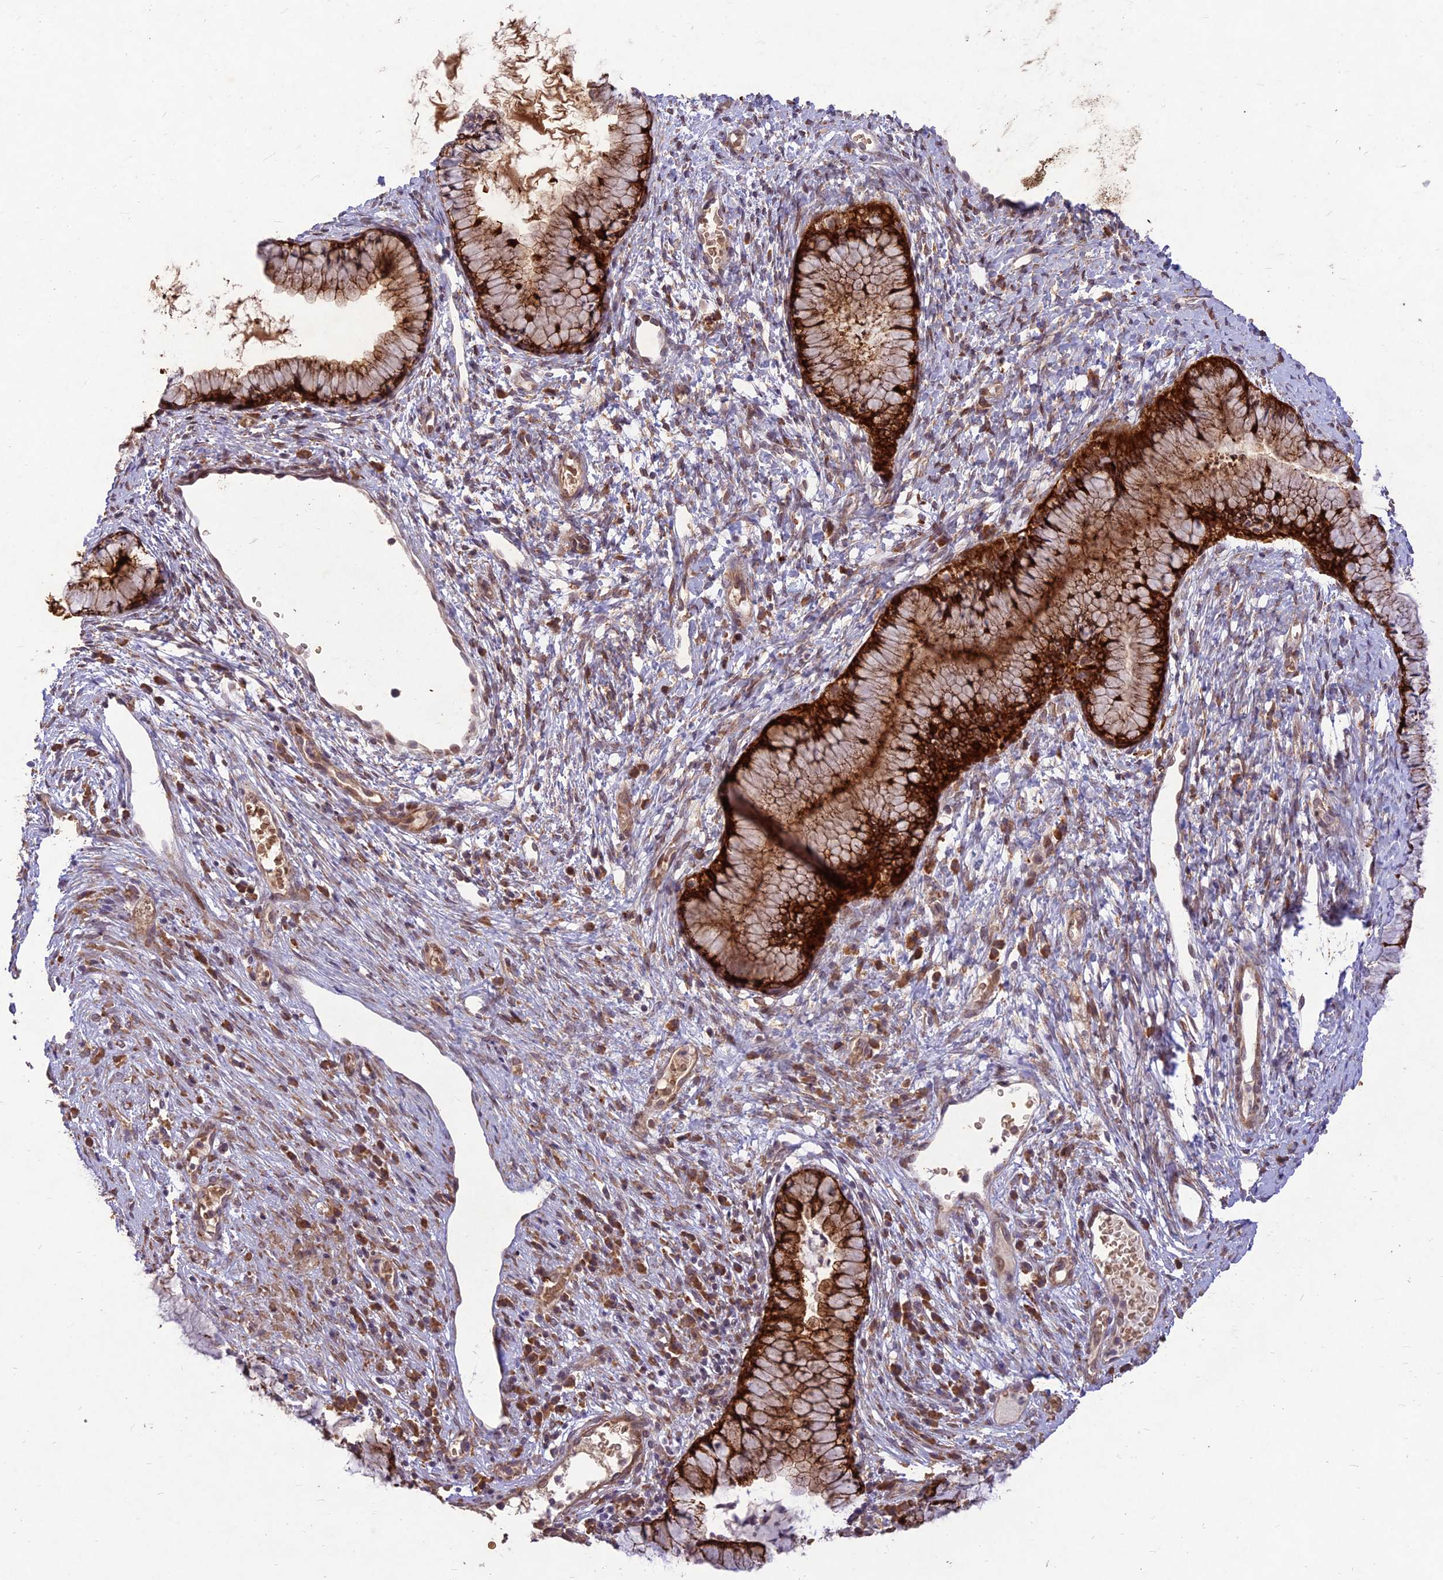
{"staining": {"intensity": "strong", "quantity": ">75%", "location": "cytoplasmic/membranous"}, "tissue": "cervix", "cell_type": "Glandular cells", "image_type": "normal", "snomed": [{"axis": "morphology", "description": "Normal tissue, NOS"}, {"axis": "topography", "description": "Cervix"}], "caption": "Cervix stained for a protein displays strong cytoplasmic/membranous positivity in glandular cells. The staining was performed using DAB (3,3'-diaminobenzidine), with brown indicating positive protein expression. Nuclei are stained blue with hematoxylin.", "gene": "PPP1R11", "patient": {"sex": "female", "age": 42}}